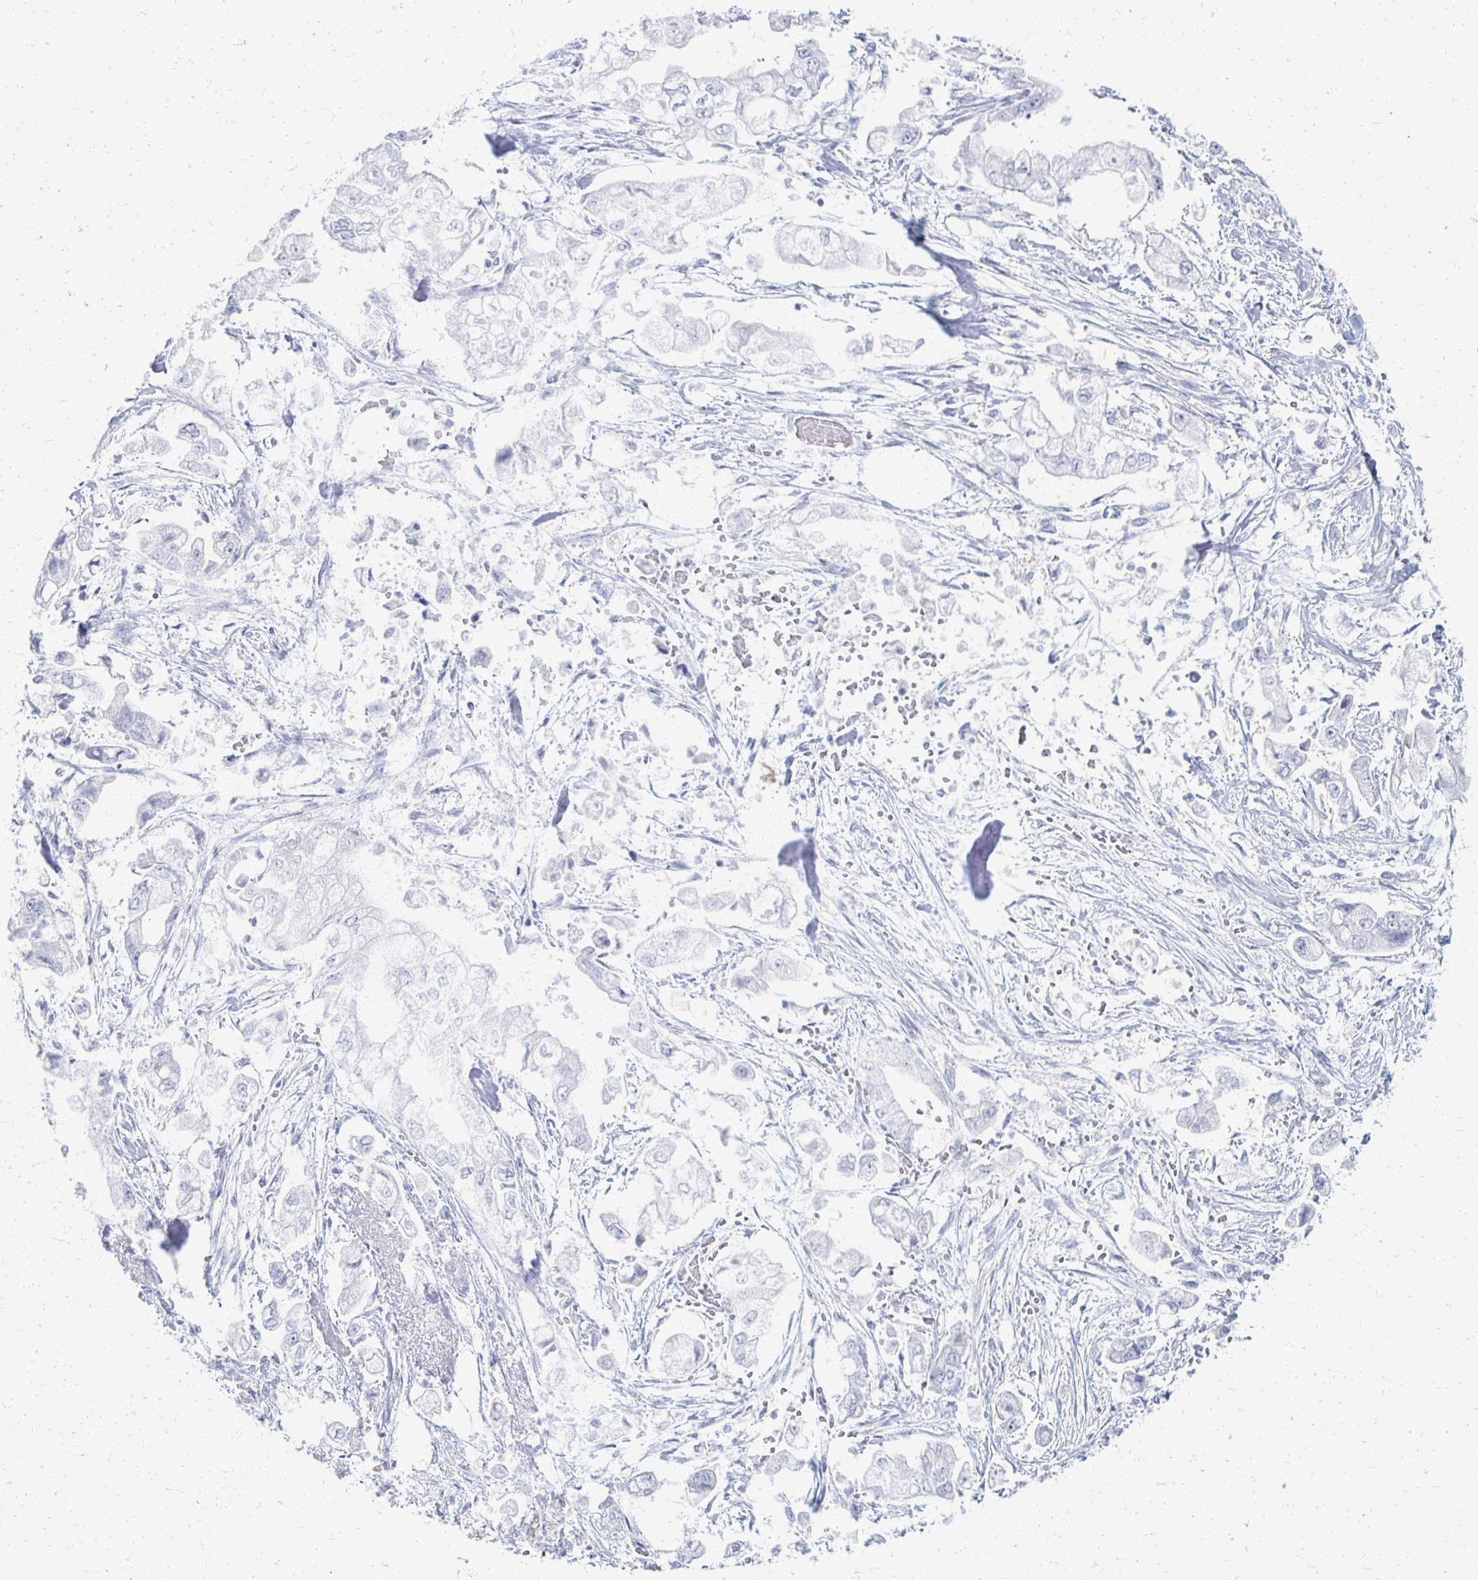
{"staining": {"intensity": "negative", "quantity": "none", "location": "none"}, "tissue": "stomach cancer", "cell_type": "Tumor cells", "image_type": "cancer", "snomed": [{"axis": "morphology", "description": "Adenocarcinoma, NOS"}, {"axis": "topography", "description": "Stomach"}], "caption": "There is no significant expression in tumor cells of stomach cancer. The staining is performed using DAB brown chromogen with nuclei counter-stained in using hematoxylin.", "gene": "PRR20A", "patient": {"sex": "male", "age": 62}}